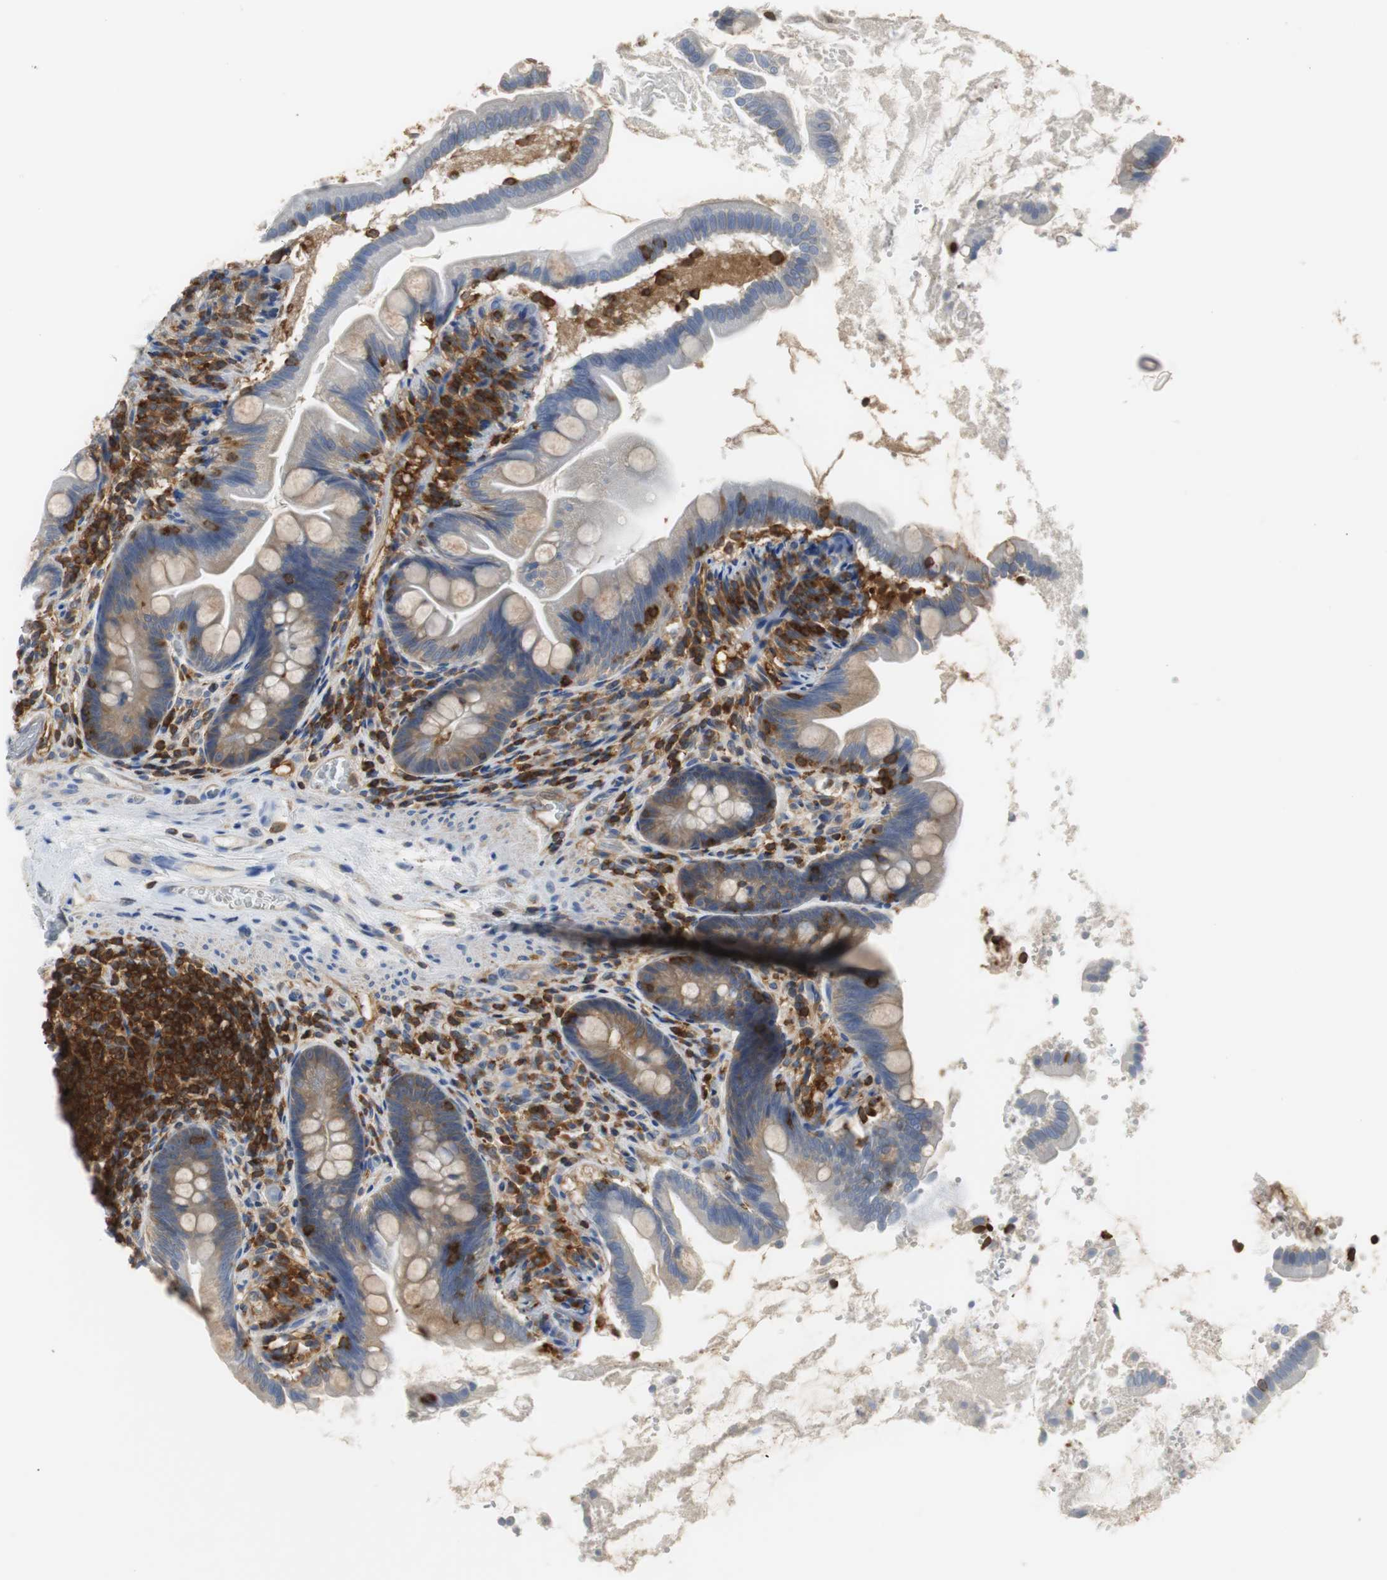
{"staining": {"intensity": "moderate", "quantity": ">75%", "location": "cytoplasmic/membranous"}, "tissue": "small intestine", "cell_type": "Glandular cells", "image_type": "normal", "snomed": [{"axis": "morphology", "description": "Normal tissue, NOS"}, {"axis": "topography", "description": "Small intestine"}], "caption": "Small intestine stained with DAB (3,3'-diaminobenzidine) IHC reveals medium levels of moderate cytoplasmic/membranous staining in about >75% of glandular cells. Using DAB (brown) and hematoxylin (blue) stains, captured at high magnification using brightfield microscopy.", "gene": "TSC22D4", "patient": {"sex": "female", "age": 56}}